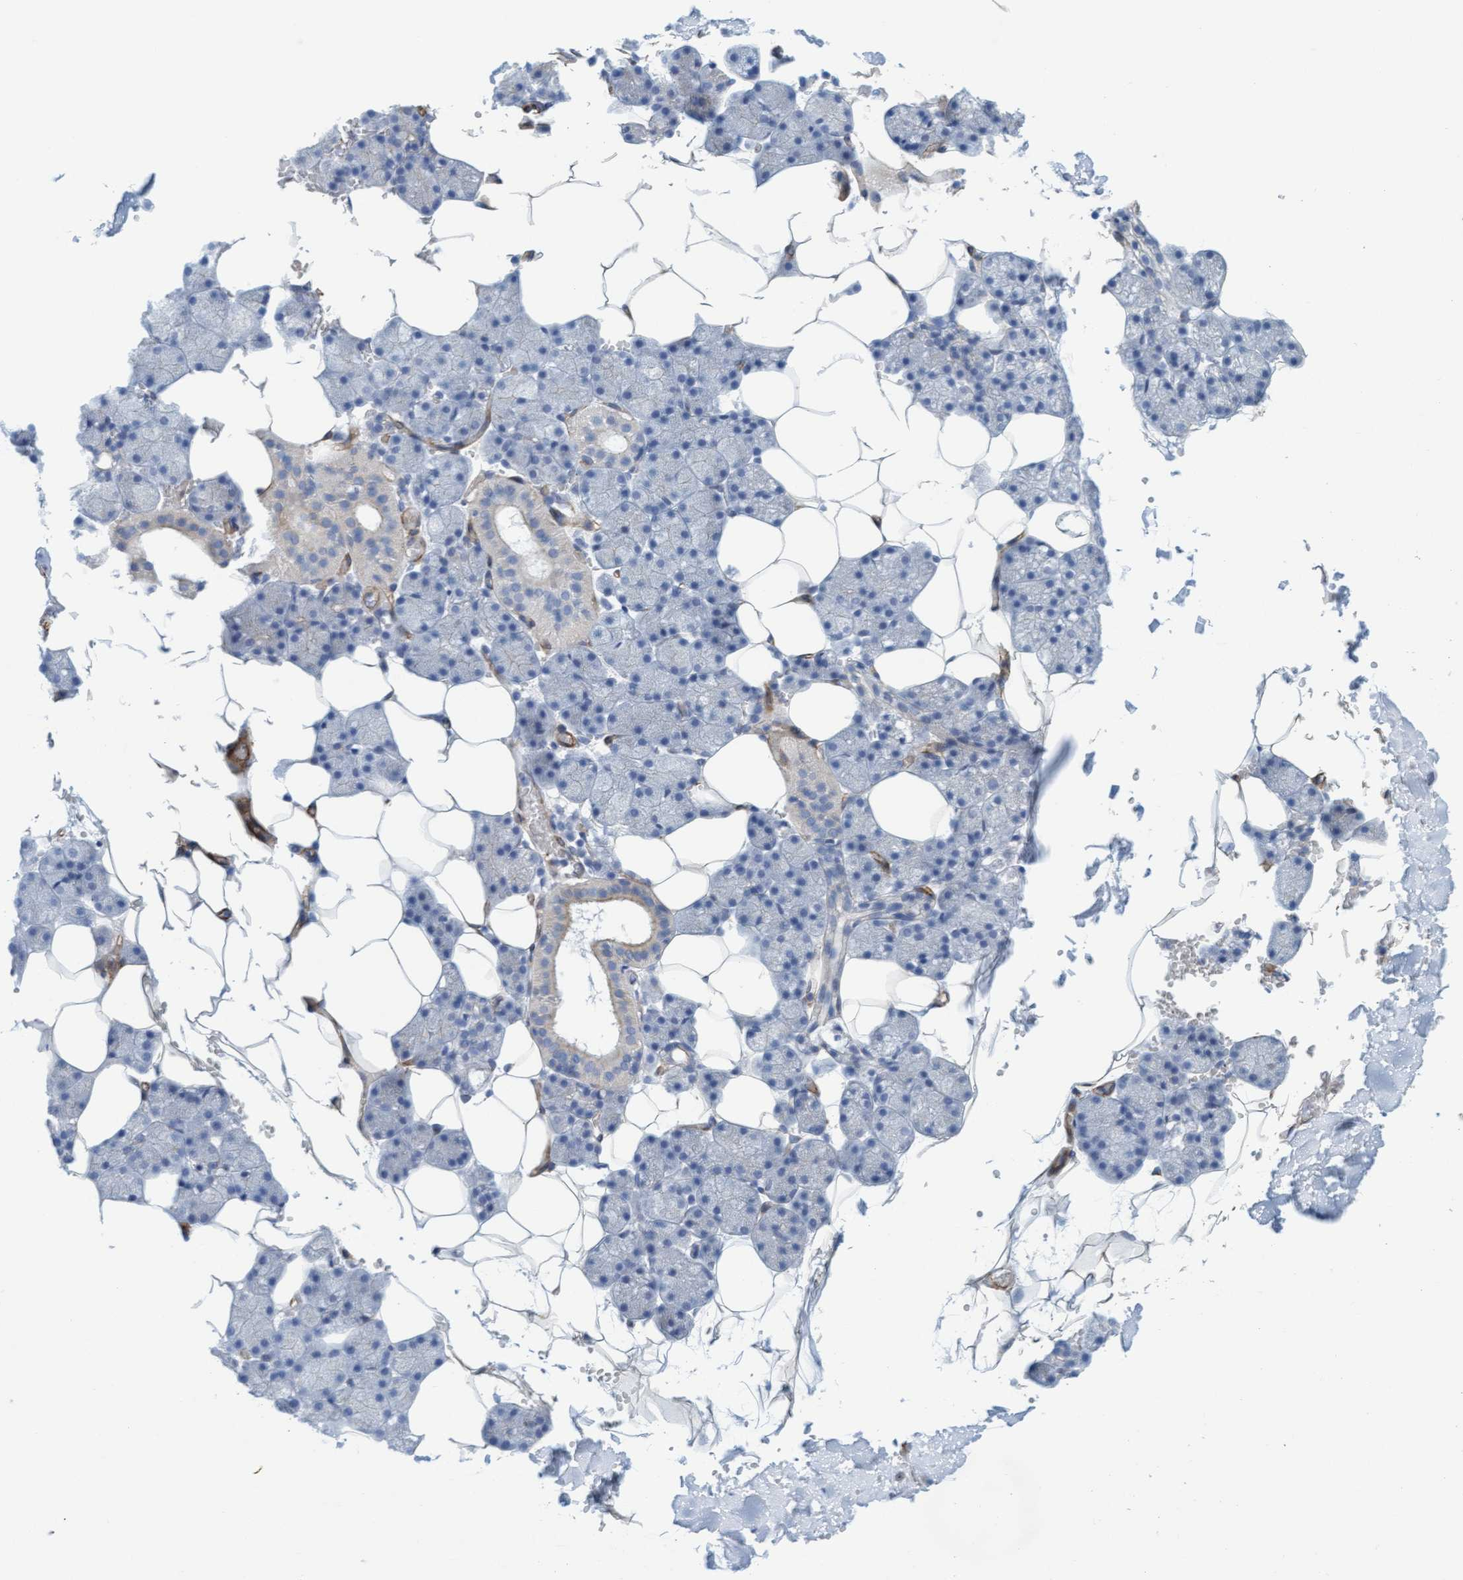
{"staining": {"intensity": "moderate", "quantity": "<25%", "location": "cytoplasmic/membranous"}, "tissue": "salivary gland", "cell_type": "Glandular cells", "image_type": "normal", "snomed": [{"axis": "morphology", "description": "Normal tissue, NOS"}, {"axis": "topography", "description": "Salivary gland"}], "caption": "This is a histology image of immunohistochemistry (IHC) staining of unremarkable salivary gland, which shows moderate expression in the cytoplasmic/membranous of glandular cells.", "gene": "MTFR1", "patient": {"sex": "male", "age": 62}}